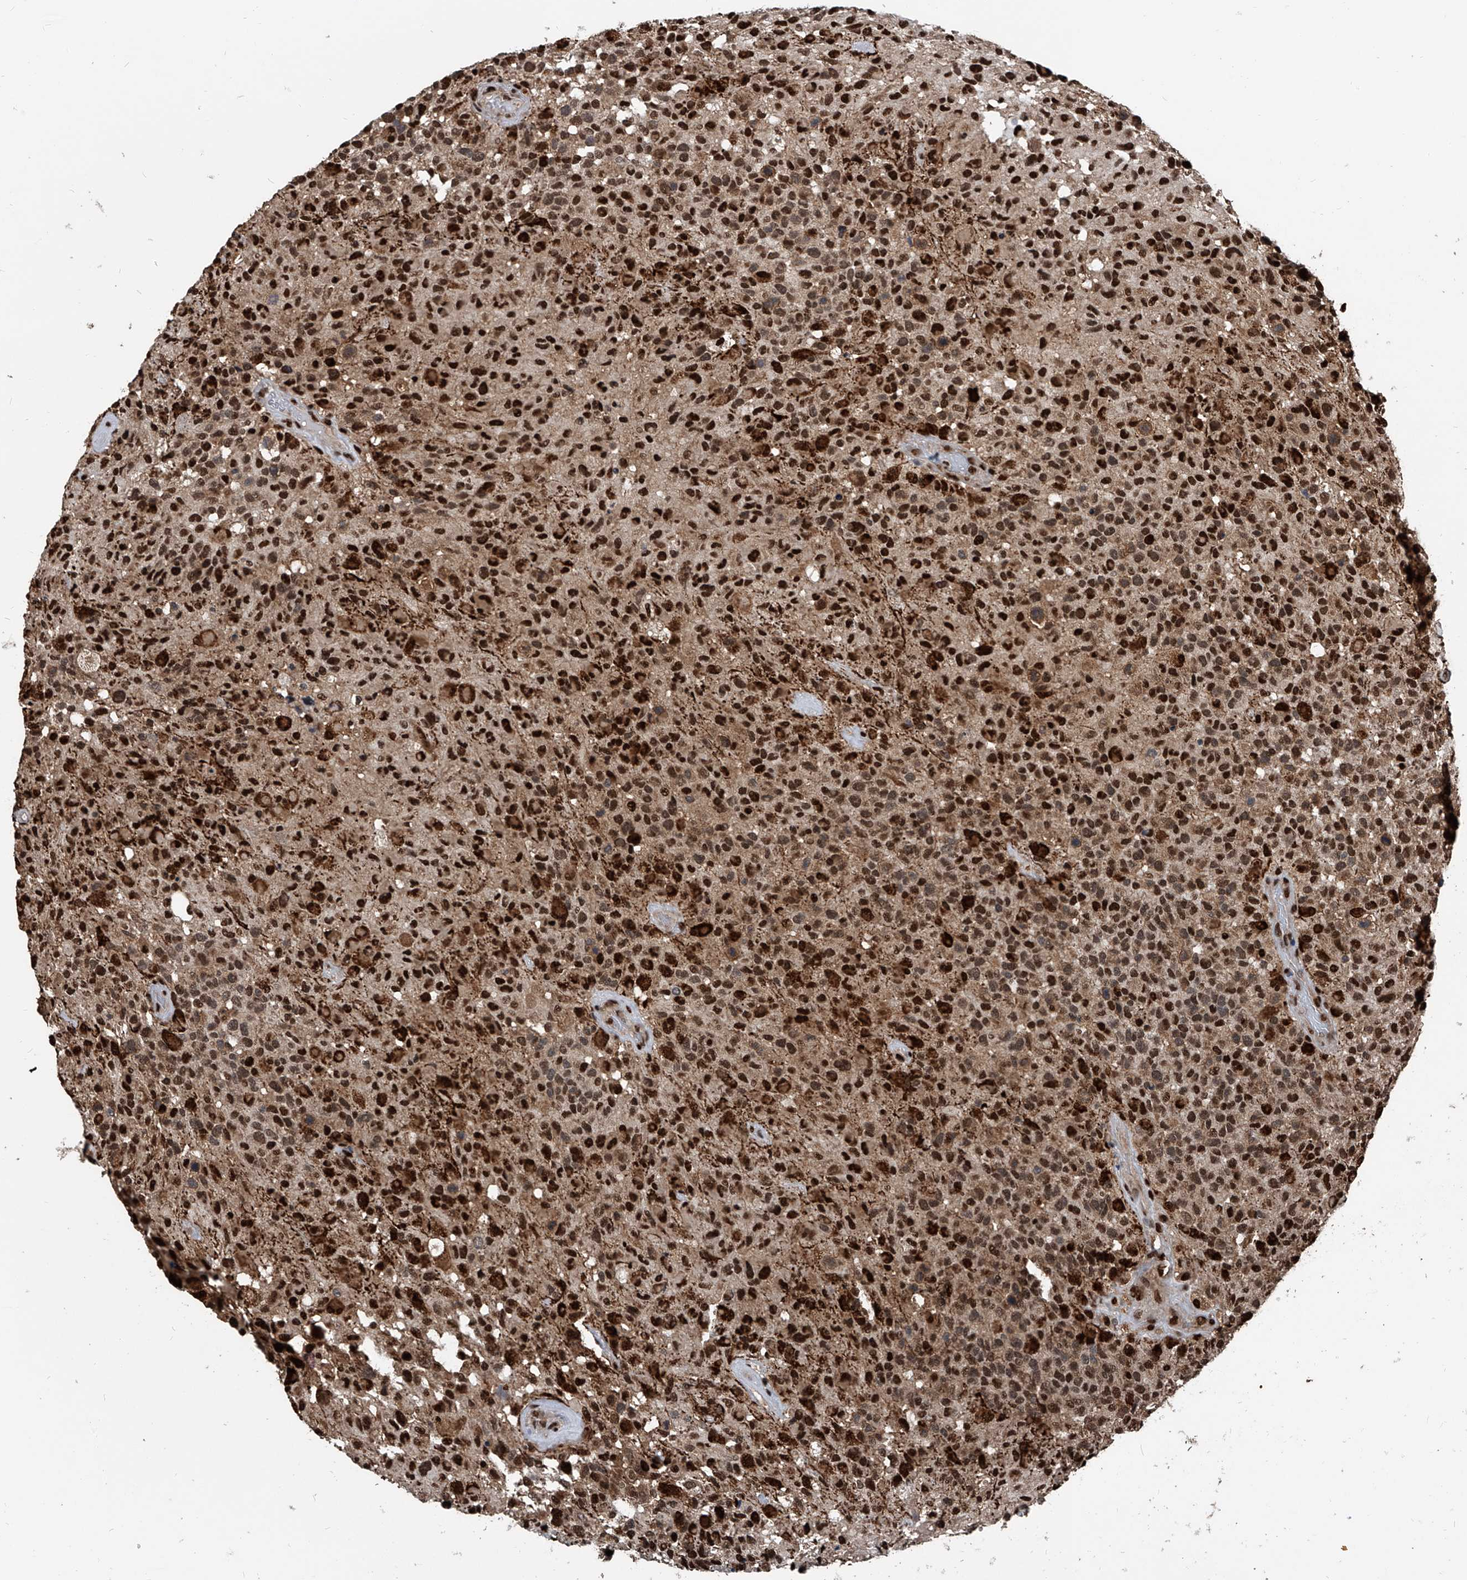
{"staining": {"intensity": "moderate", "quantity": ">75%", "location": "nuclear"}, "tissue": "glioma", "cell_type": "Tumor cells", "image_type": "cancer", "snomed": [{"axis": "morphology", "description": "Glioma, malignant, High grade"}, {"axis": "morphology", "description": "Glioblastoma, NOS"}, {"axis": "topography", "description": "Brain"}], "caption": "Immunohistochemical staining of glioma shows medium levels of moderate nuclear expression in approximately >75% of tumor cells.", "gene": "FKBP5", "patient": {"sex": "male", "age": 60}}